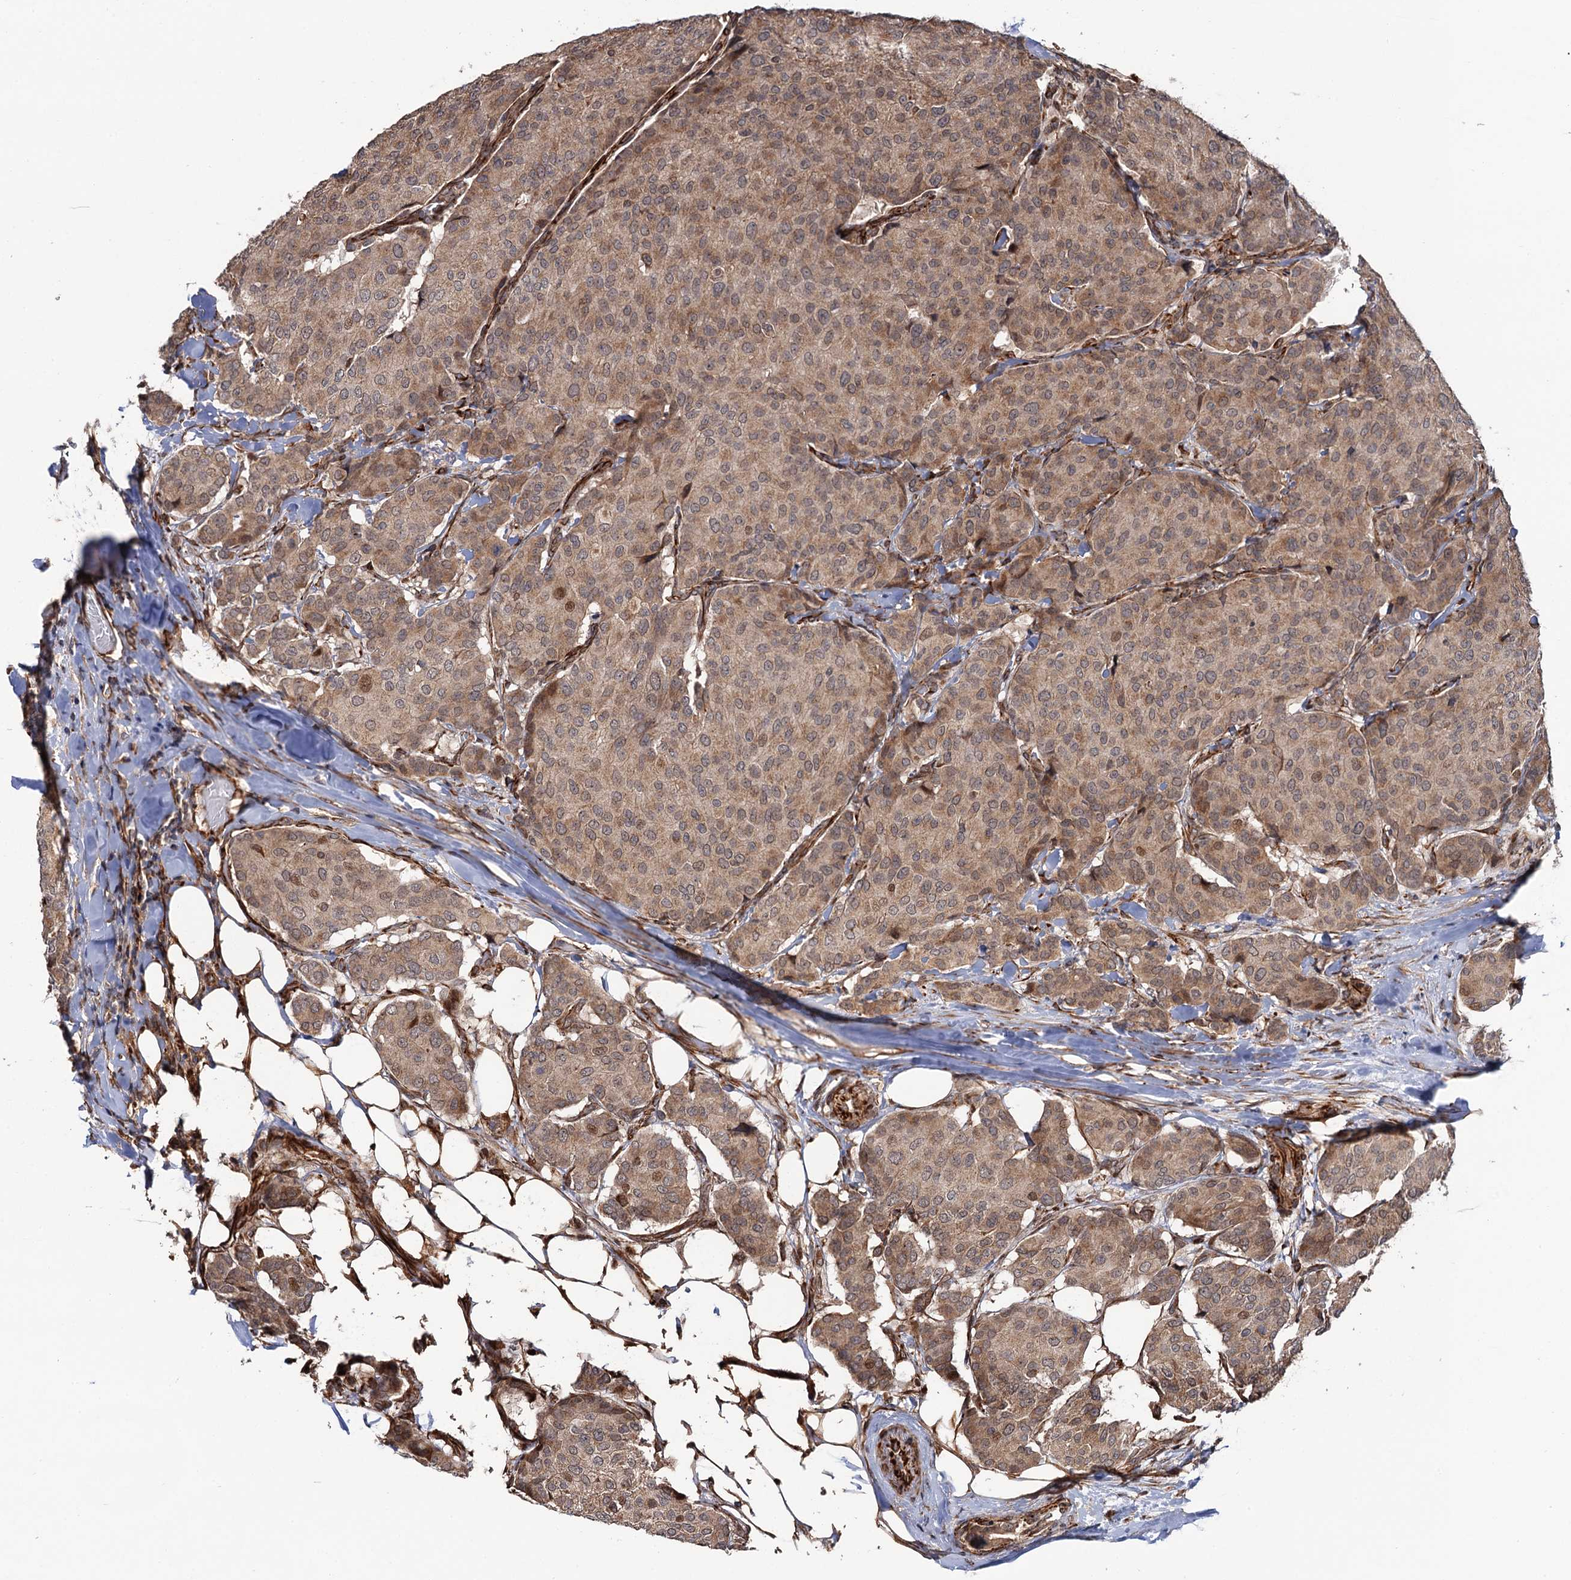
{"staining": {"intensity": "moderate", "quantity": "25%-75%", "location": "cytoplasmic/membranous,nuclear"}, "tissue": "breast cancer", "cell_type": "Tumor cells", "image_type": "cancer", "snomed": [{"axis": "morphology", "description": "Duct carcinoma"}, {"axis": "topography", "description": "Breast"}], "caption": "Invasive ductal carcinoma (breast) stained with DAB (3,3'-diaminobenzidine) immunohistochemistry (IHC) displays medium levels of moderate cytoplasmic/membranous and nuclear staining in approximately 25%-75% of tumor cells.", "gene": "FSIP1", "patient": {"sex": "female", "age": 75}}